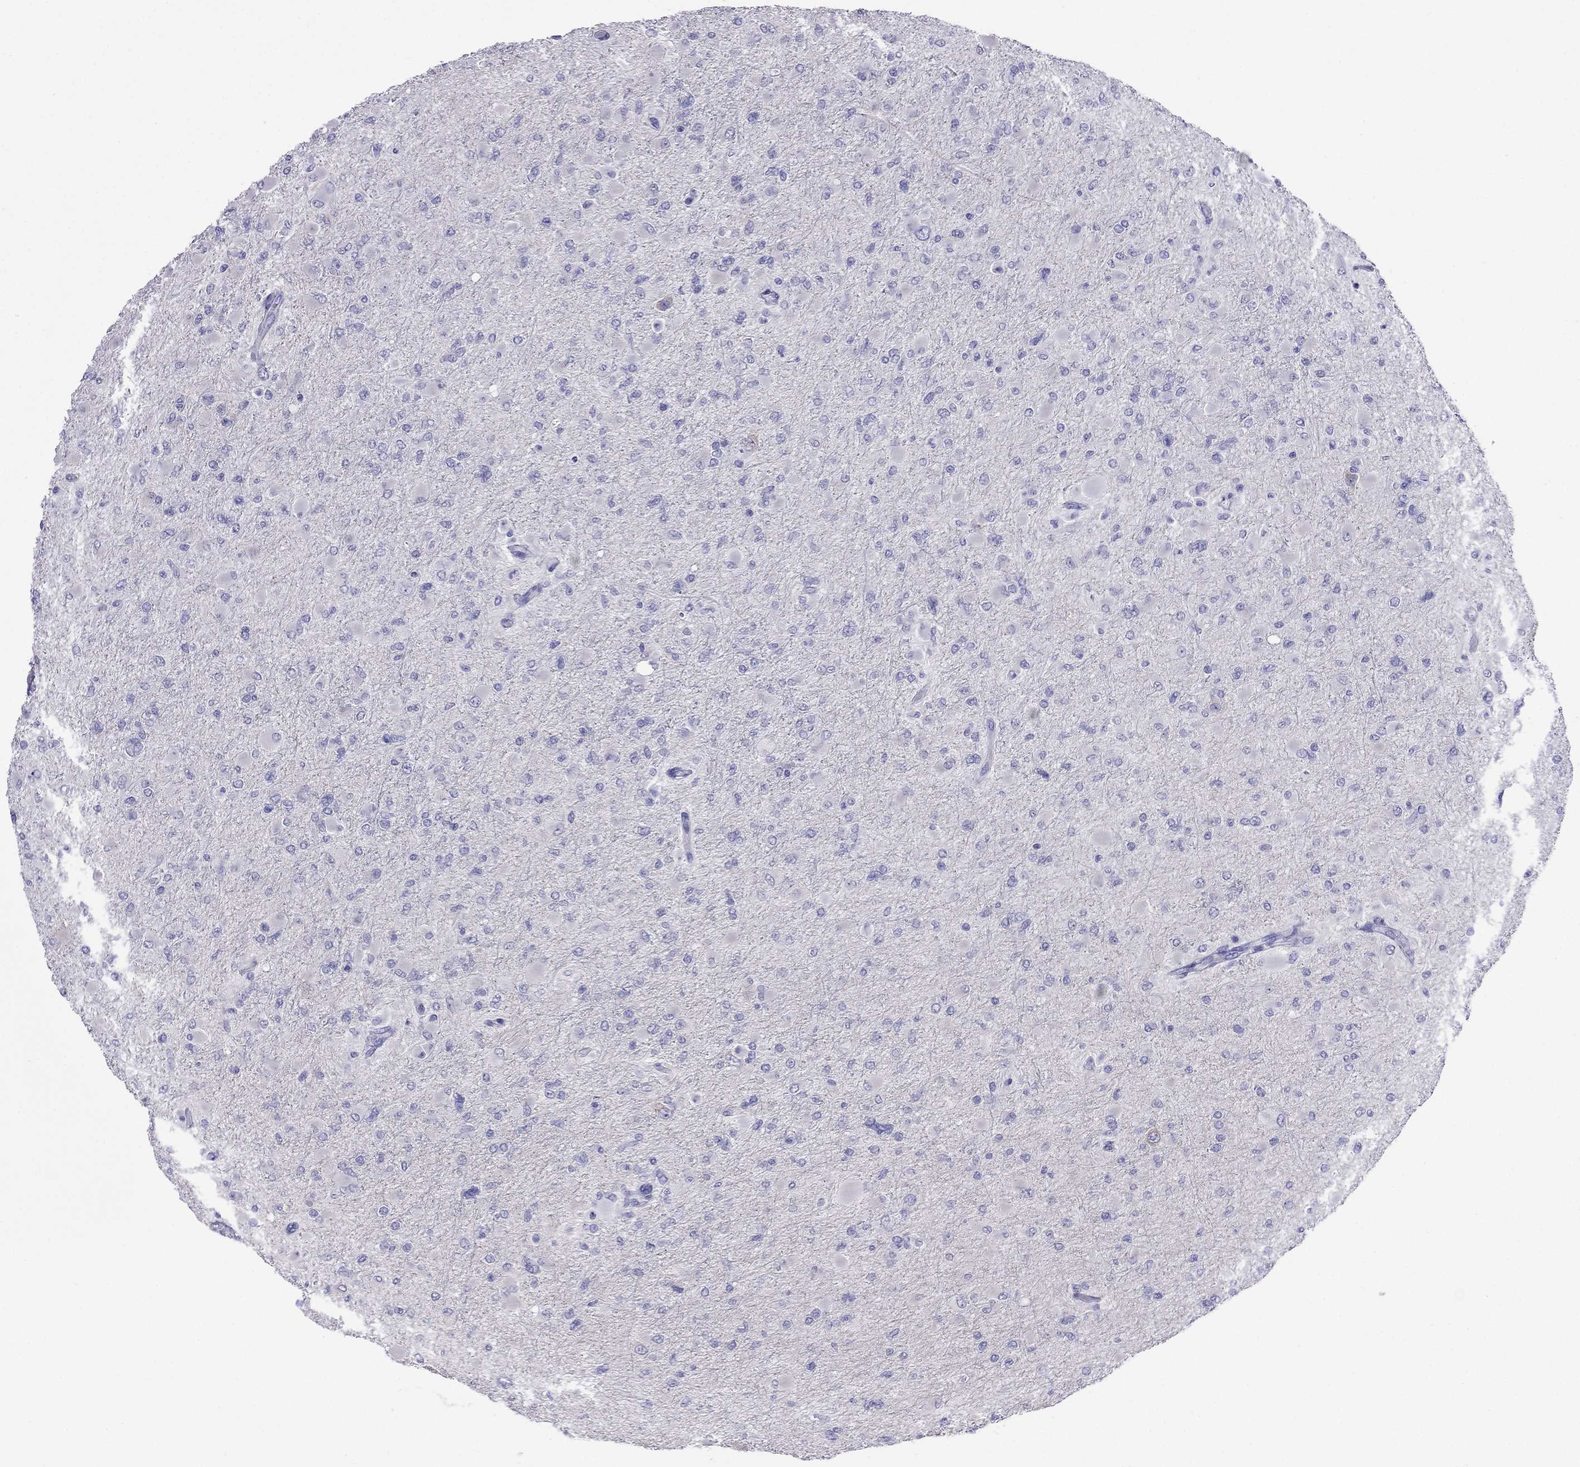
{"staining": {"intensity": "negative", "quantity": "none", "location": "none"}, "tissue": "glioma", "cell_type": "Tumor cells", "image_type": "cancer", "snomed": [{"axis": "morphology", "description": "Glioma, malignant, High grade"}, {"axis": "topography", "description": "Cerebral cortex"}], "caption": "High magnification brightfield microscopy of high-grade glioma (malignant) stained with DAB (brown) and counterstained with hematoxylin (blue): tumor cells show no significant staining.", "gene": "PCDHA6", "patient": {"sex": "female", "age": 36}}